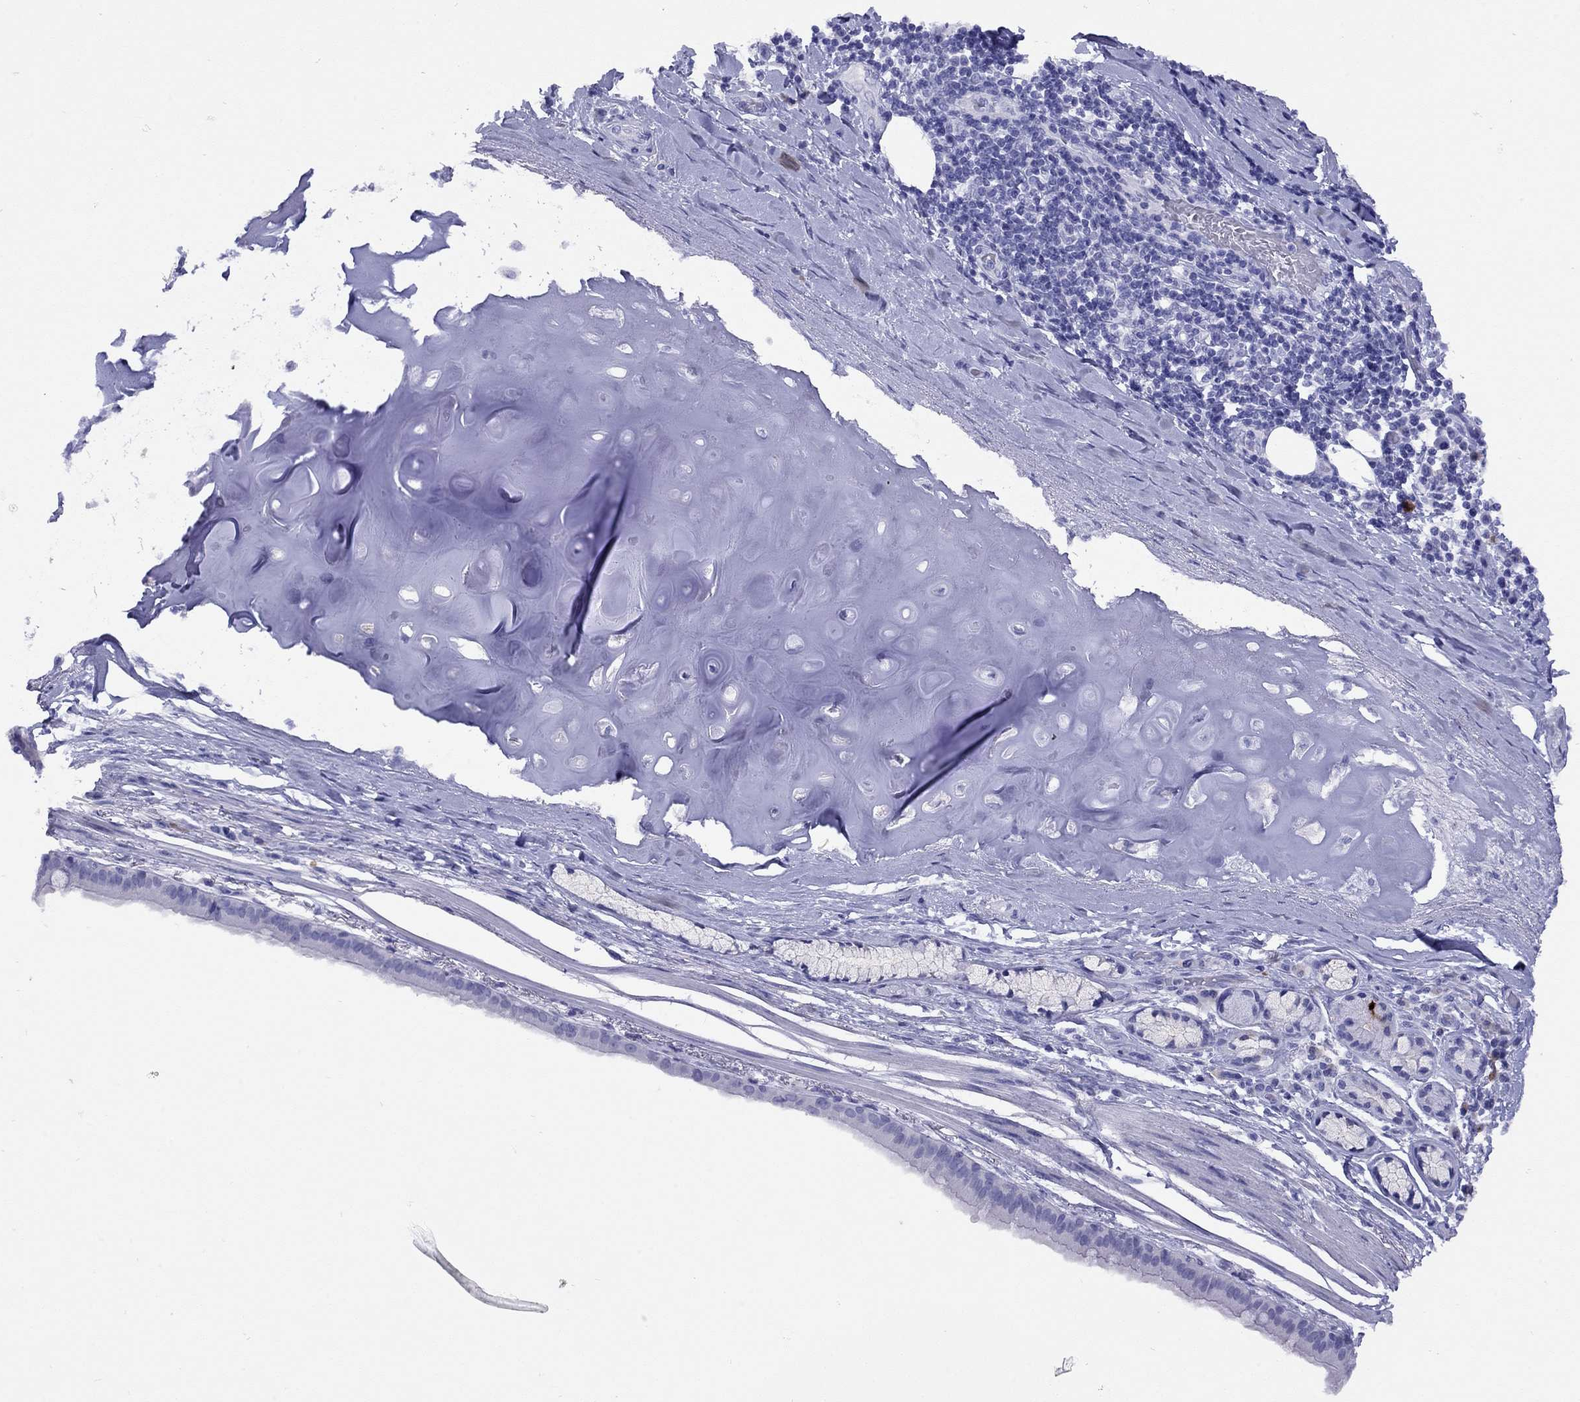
{"staining": {"intensity": "negative", "quantity": "none", "location": "none"}, "tissue": "bronchus", "cell_type": "Respiratory epithelial cells", "image_type": "normal", "snomed": [{"axis": "morphology", "description": "Normal tissue, NOS"}, {"axis": "morphology", "description": "Squamous cell carcinoma, NOS"}, {"axis": "topography", "description": "Bronchus"}, {"axis": "topography", "description": "Lung"}], "caption": "The IHC image has no significant positivity in respiratory epithelial cells of bronchus. (Immunohistochemistry, brightfield microscopy, high magnification).", "gene": "GRIA2", "patient": {"sex": "male", "age": 69}}